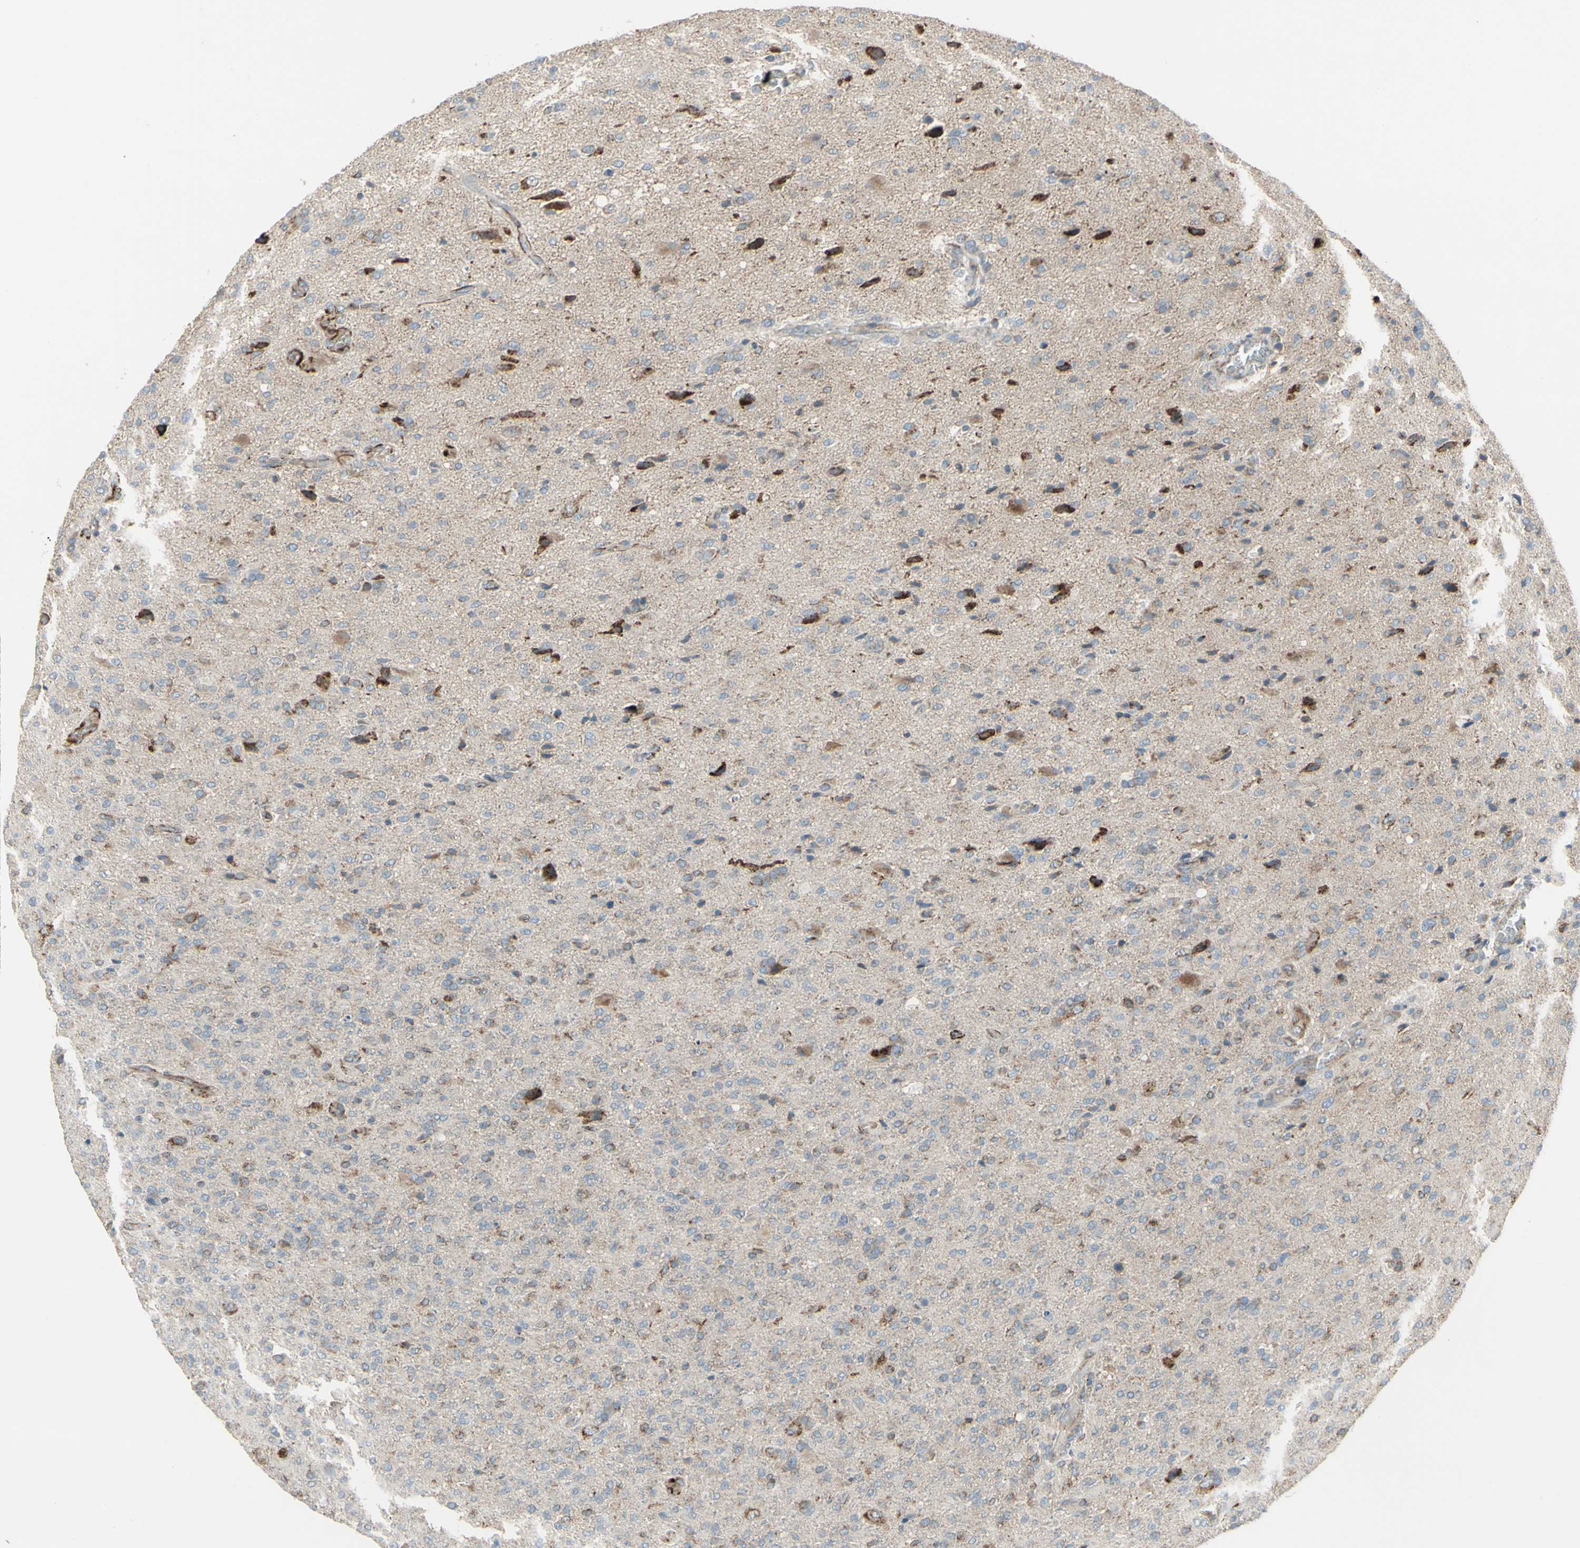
{"staining": {"intensity": "weak", "quantity": "<25%", "location": "cytoplasmic/membranous"}, "tissue": "glioma", "cell_type": "Tumor cells", "image_type": "cancer", "snomed": [{"axis": "morphology", "description": "Glioma, malignant, High grade"}, {"axis": "topography", "description": "Brain"}], "caption": "High power microscopy micrograph of an IHC micrograph of glioma, revealing no significant positivity in tumor cells. (DAB (3,3'-diaminobenzidine) immunohistochemistry with hematoxylin counter stain).", "gene": "FAM171B", "patient": {"sex": "male", "age": 71}}